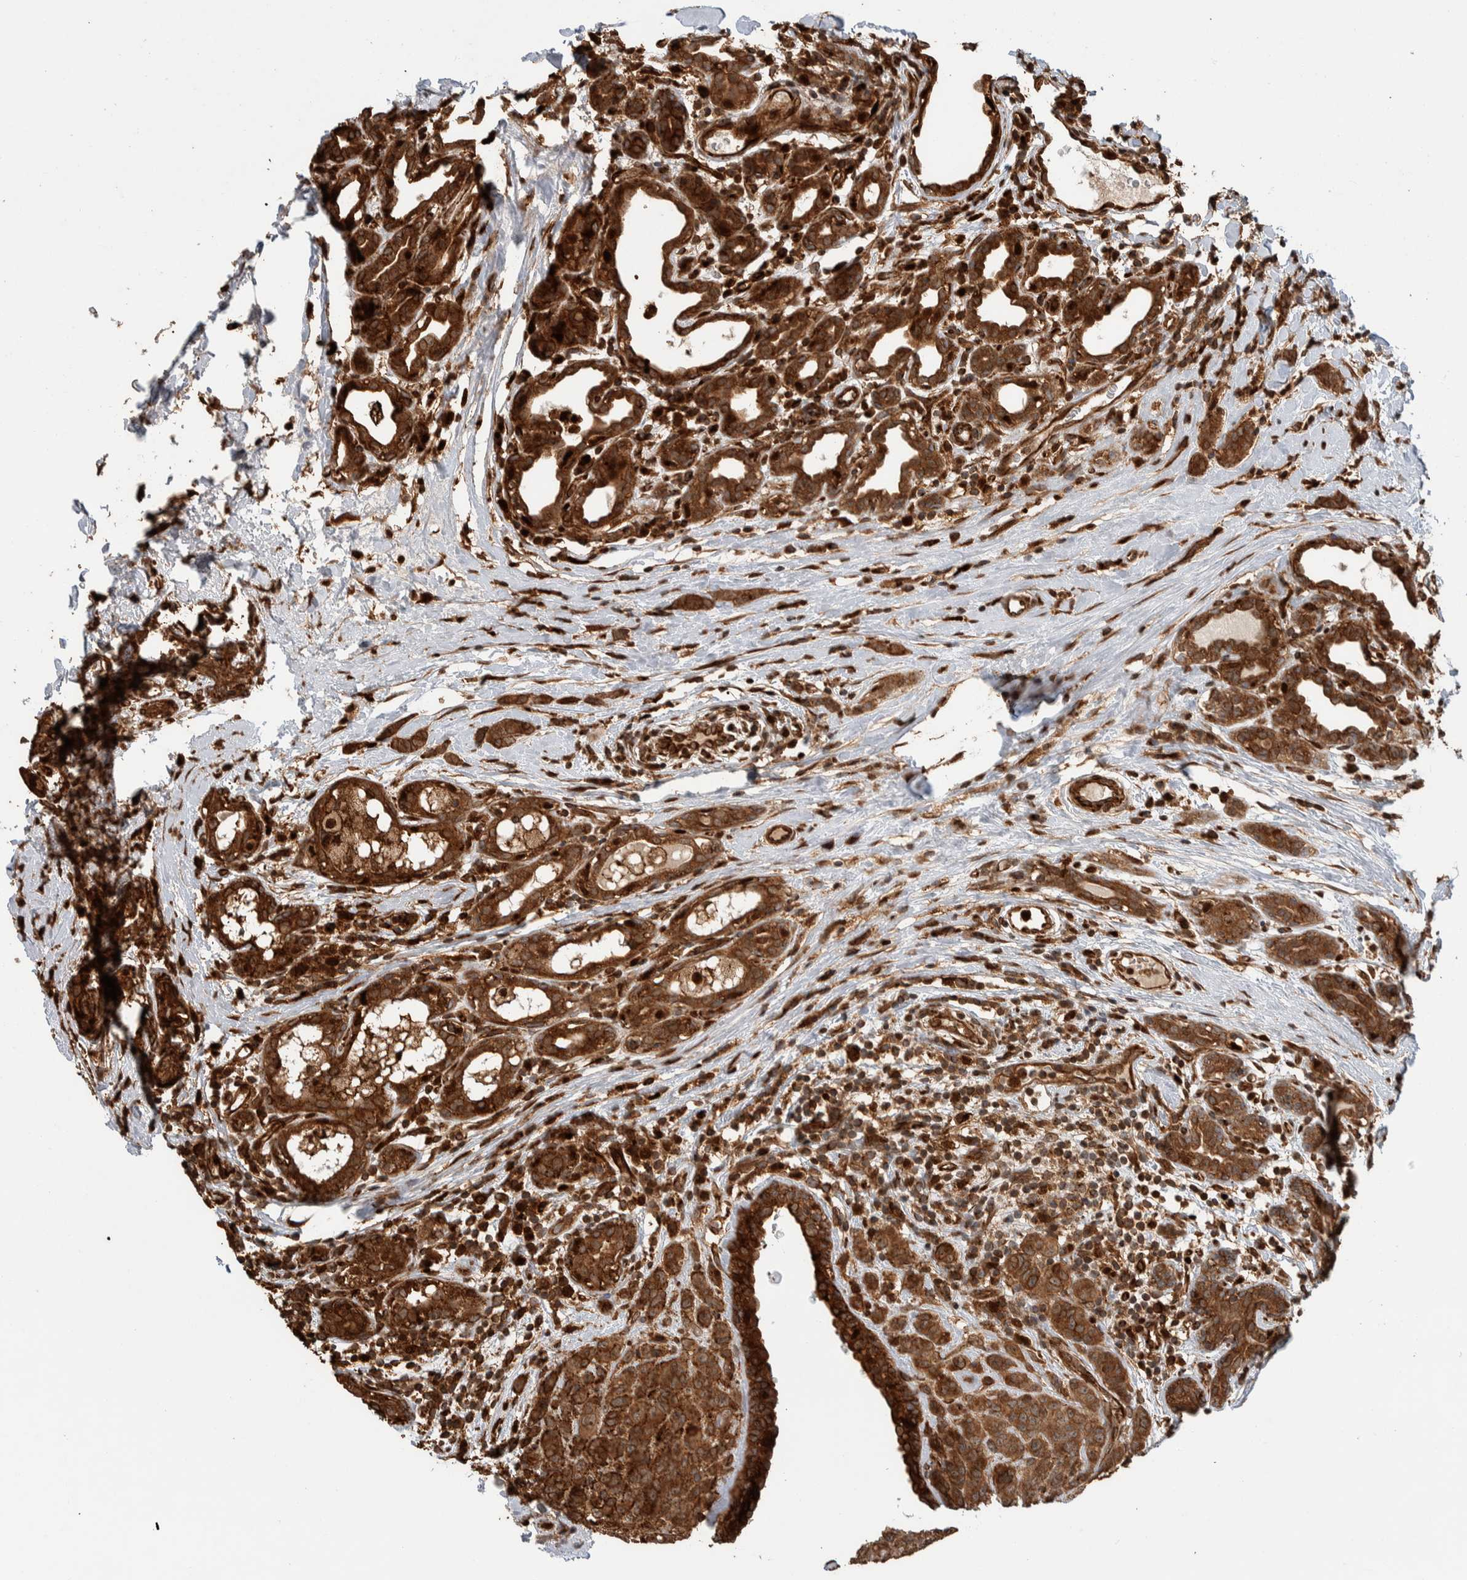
{"staining": {"intensity": "strong", "quantity": ">75%", "location": "cytoplasmic/membranous"}, "tissue": "breast cancer", "cell_type": "Tumor cells", "image_type": "cancer", "snomed": [{"axis": "morphology", "description": "Normal tissue, NOS"}, {"axis": "morphology", "description": "Duct carcinoma"}, {"axis": "topography", "description": "Breast"}], "caption": "Tumor cells reveal strong cytoplasmic/membranous staining in about >75% of cells in breast cancer.", "gene": "VPS53", "patient": {"sex": "female", "age": 40}}